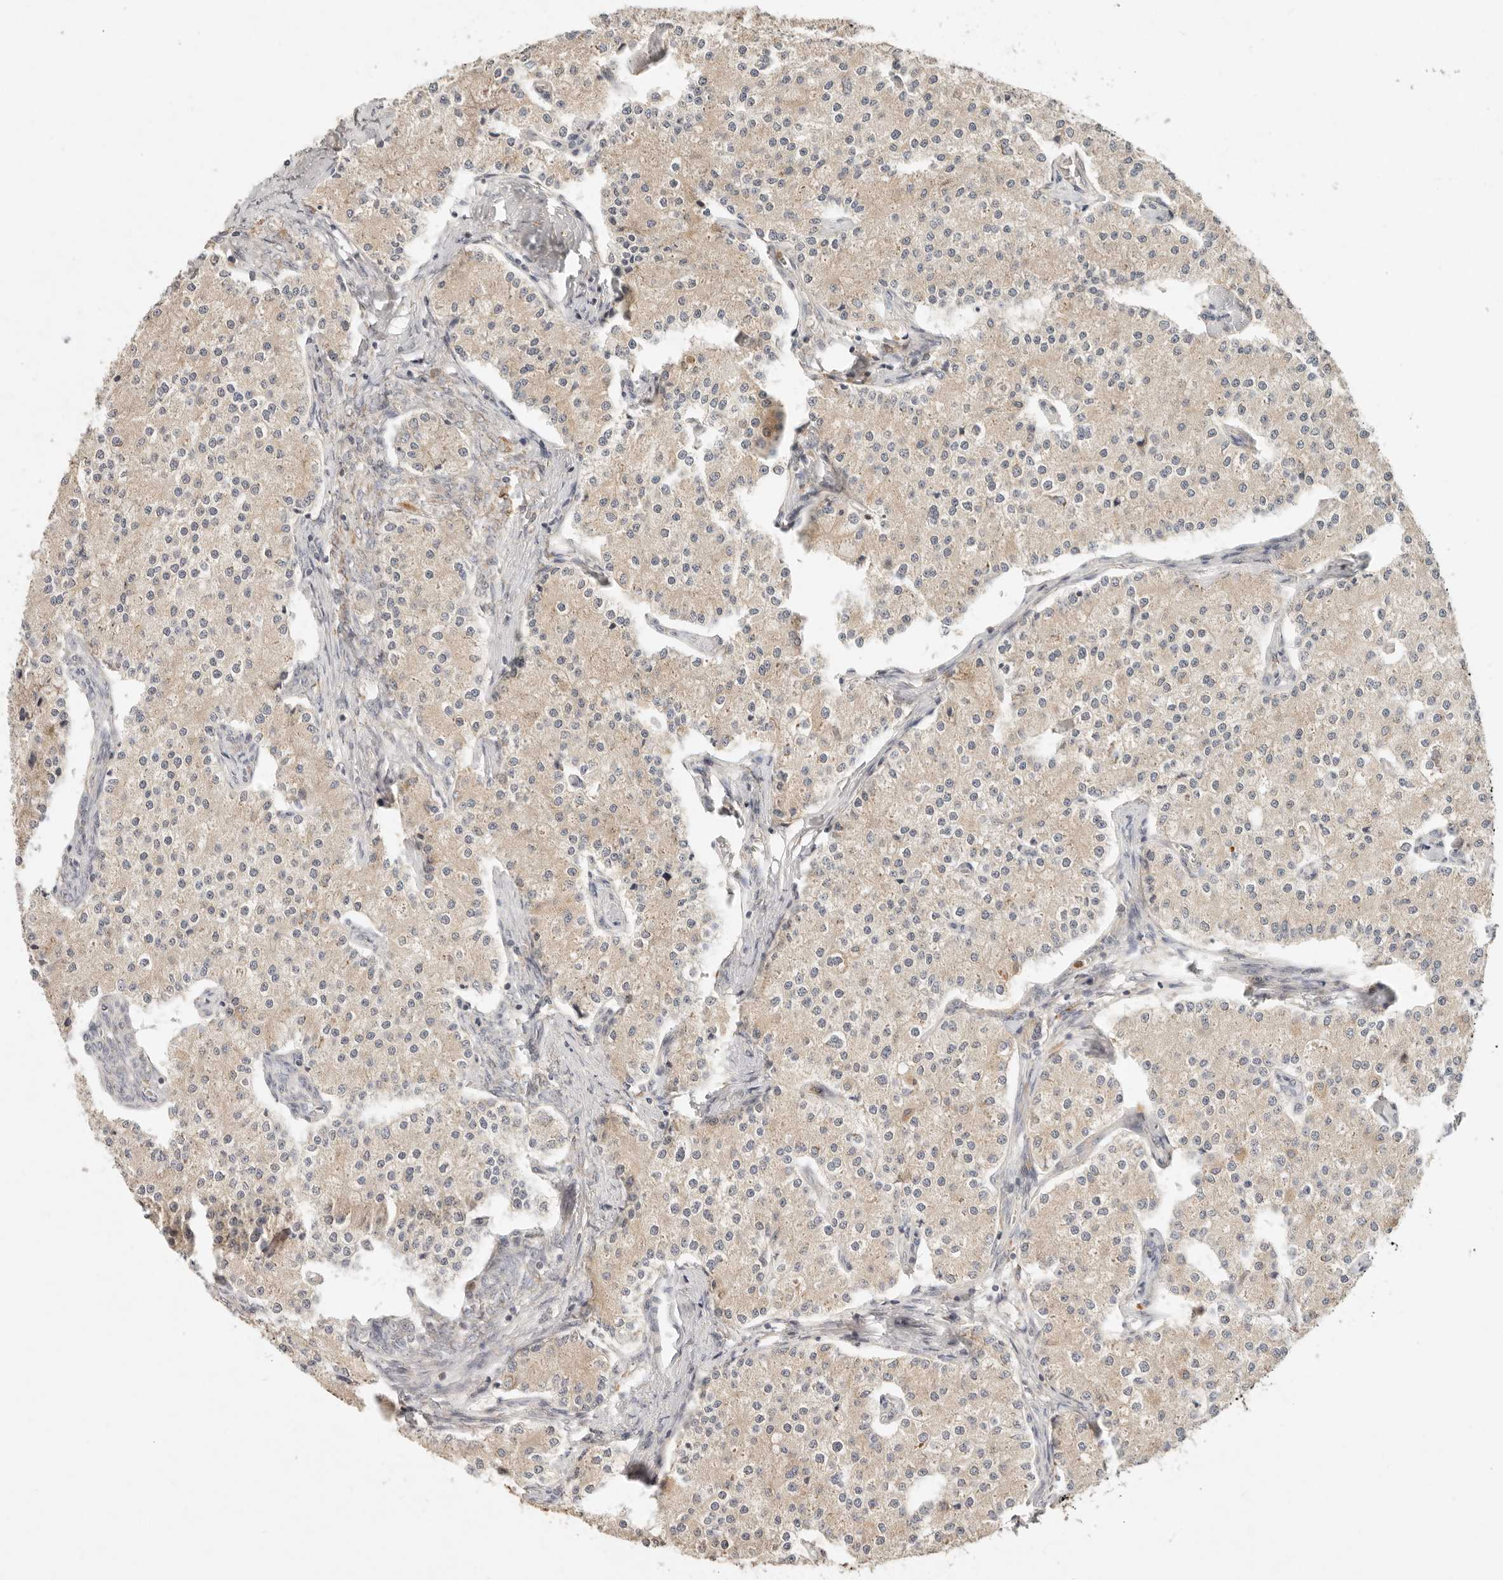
{"staining": {"intensity": "weak", "quantity": ">75%", "location": "cytoplasmic/membranous"}, "tissue": "carcinoid", "cell_type": "Tumor cells", "image_type": "cancer", "snomed": [{"axis": "morphology", "description": "Carcinoid, malignant, NOS"}, {"axis": "topography", "description": "Colon"}], "caption": "High-power microscopy captured an immunohistochemistry image of carcinoid, revealing weak cytoplasmic/membranous positivity in approximately >75% of tumor cells.", "gene": "ARHGEF10L", "patient": {"sex": "female", "age": 52}}